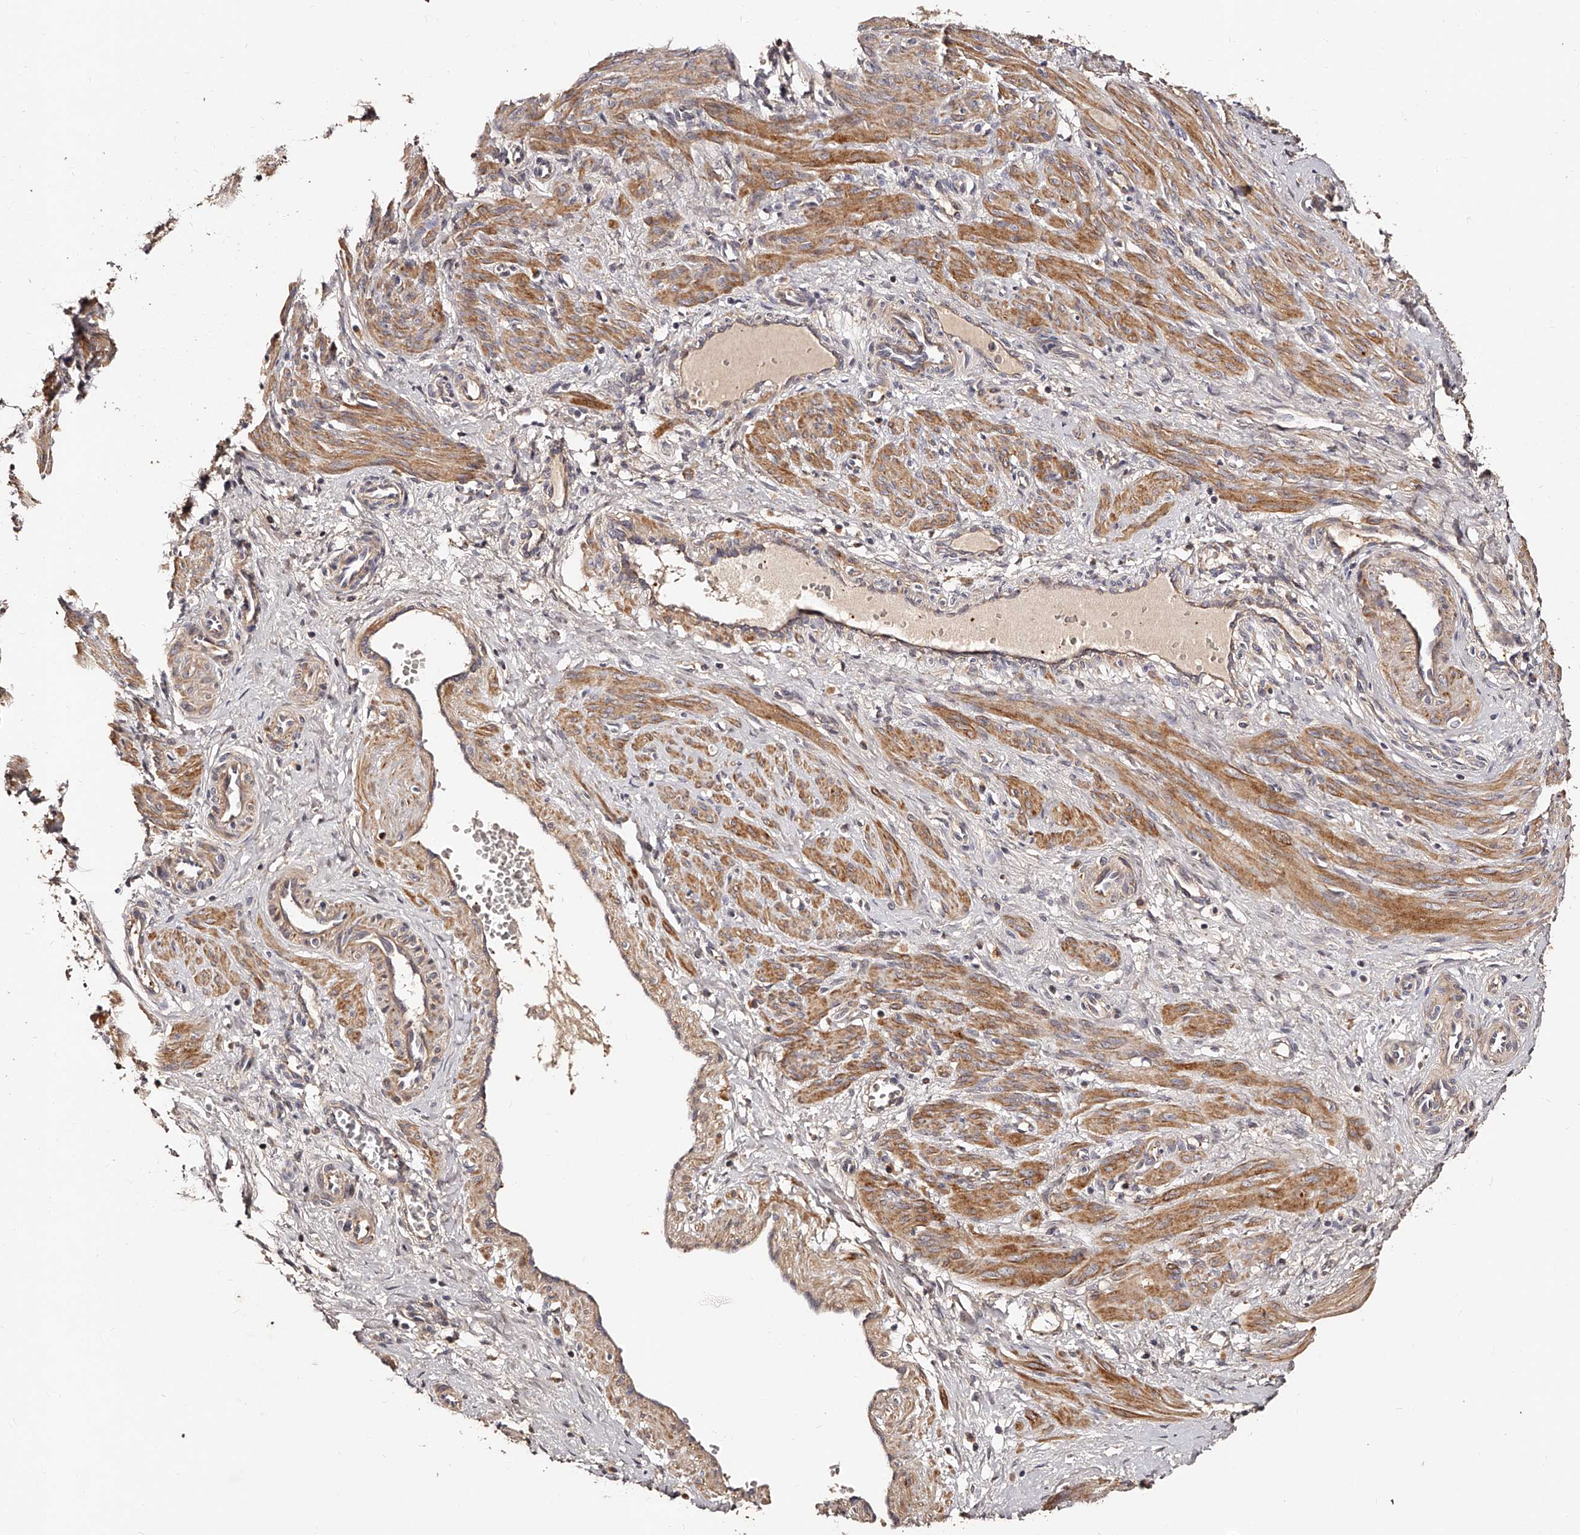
{"staining": {"intensity": "moderate", "quantity": ">75%", "location": "cytoplasmic/membranous"}, "tissue": "smooth muscle", "cell_type": "Smooth muscle cells", "image_type": "normal", "snomed": [{"axis": "morphology", "description": "Normal tissue, NOS"}, {"axis": "topography", "description": "Endometrium"}], "caption": "DAB immunohistochemical staining of normal human smooth muscle reveals moderate cytoplasmic/membranous protein staining in approximately >75% of smooth muscle cells.", "gene": "ZNF502", "patient": {"sex": "female", "age": 33}}